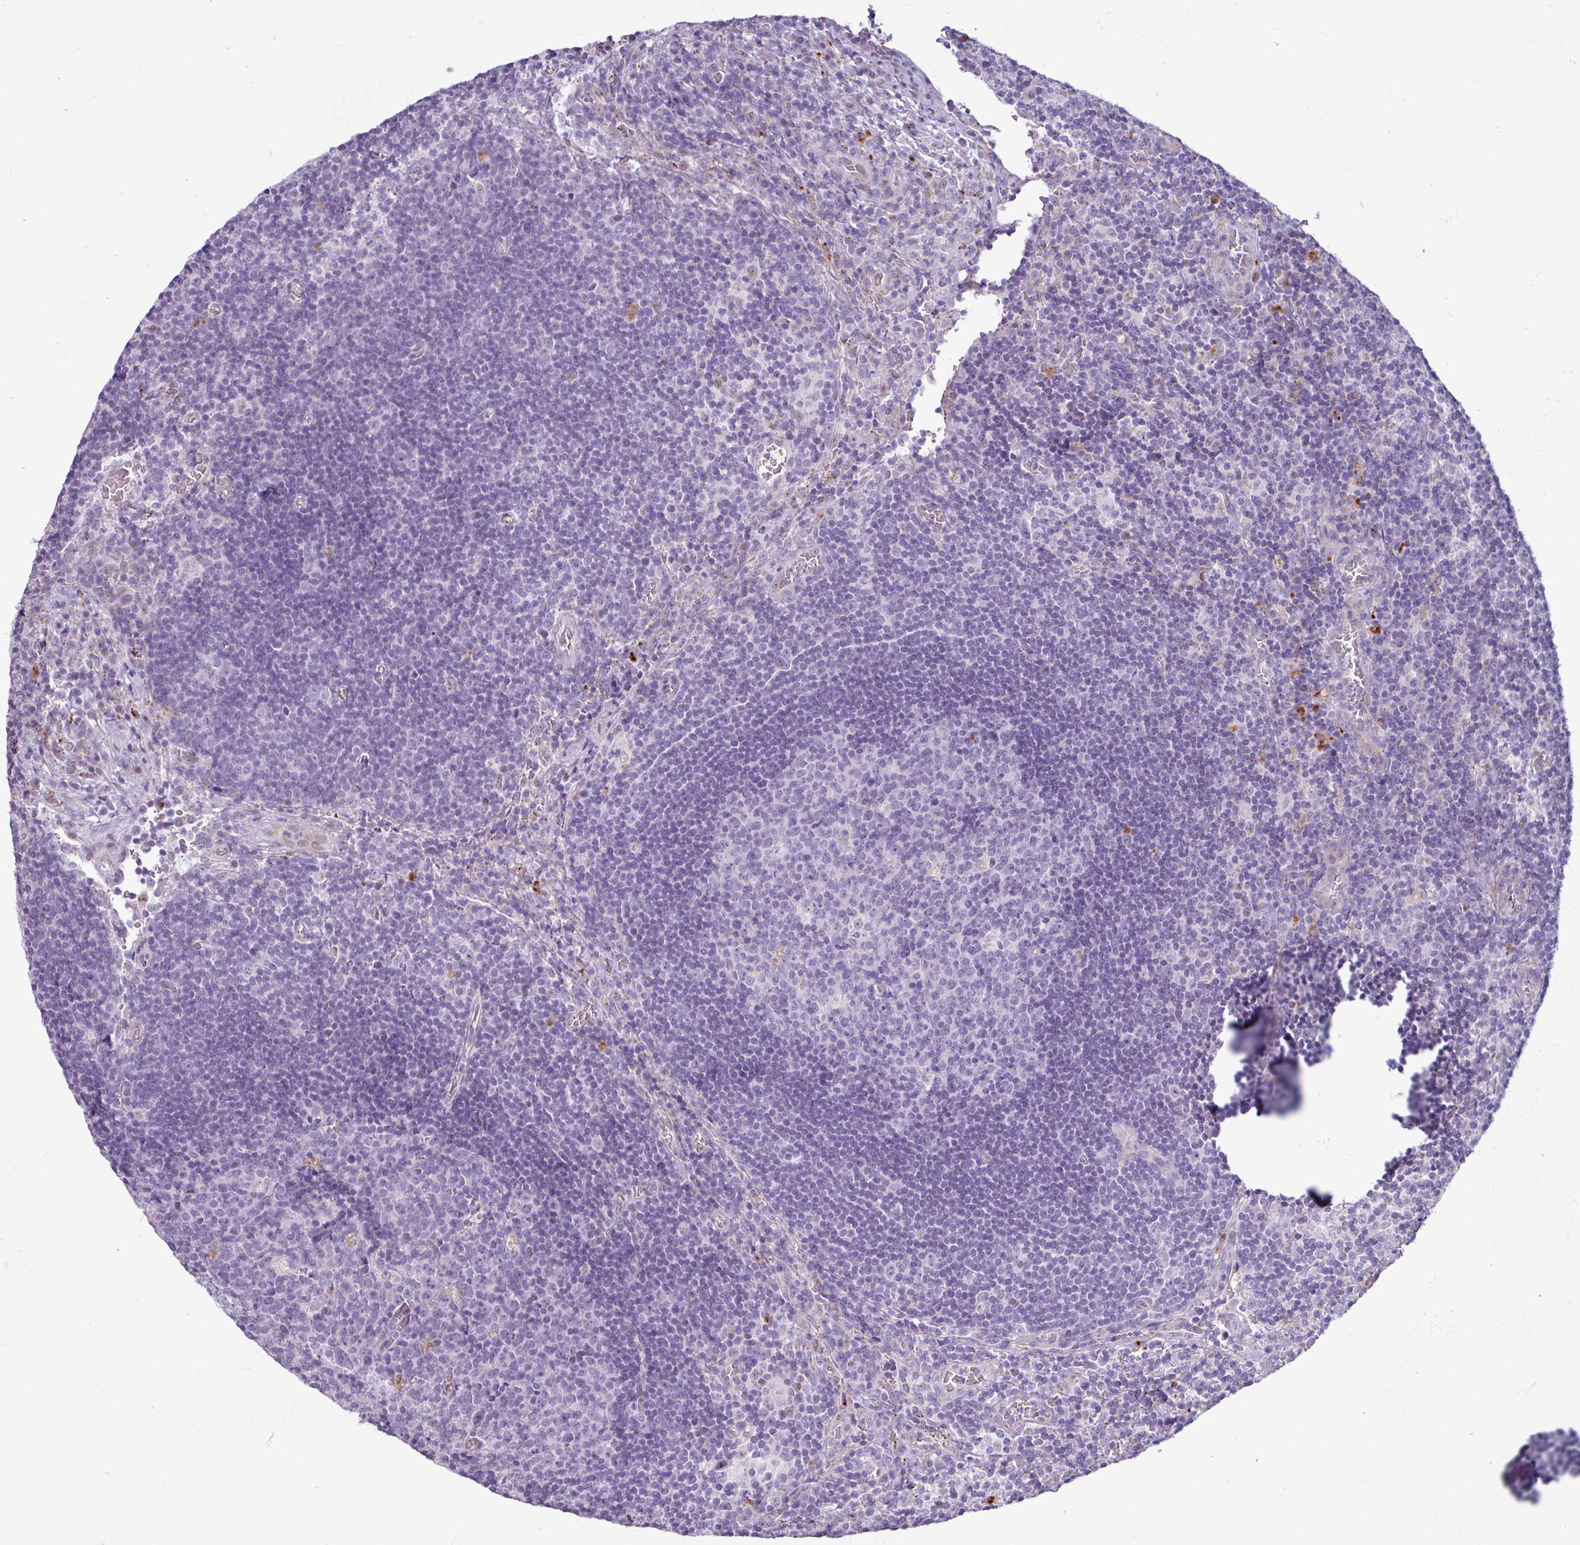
{"staining": {"intensity": "negative", "quantity": "none", "location": "none"}, "tissue": "lymph node", "cell_type": "Germinal center cells", "image_type": "normal", "snomed": [{"axis": "morphology", "description": "Normal tissue, NOS"}, {"axis": "topography", "description": "Lymph node"}], "caption": "The histopathology image exhibits no significant staining in germinal center cells of lymph node. (DAB IHC, high magnification).", "gene": "AMIGO2", "patient": {"sex": "male", "age": 50}}